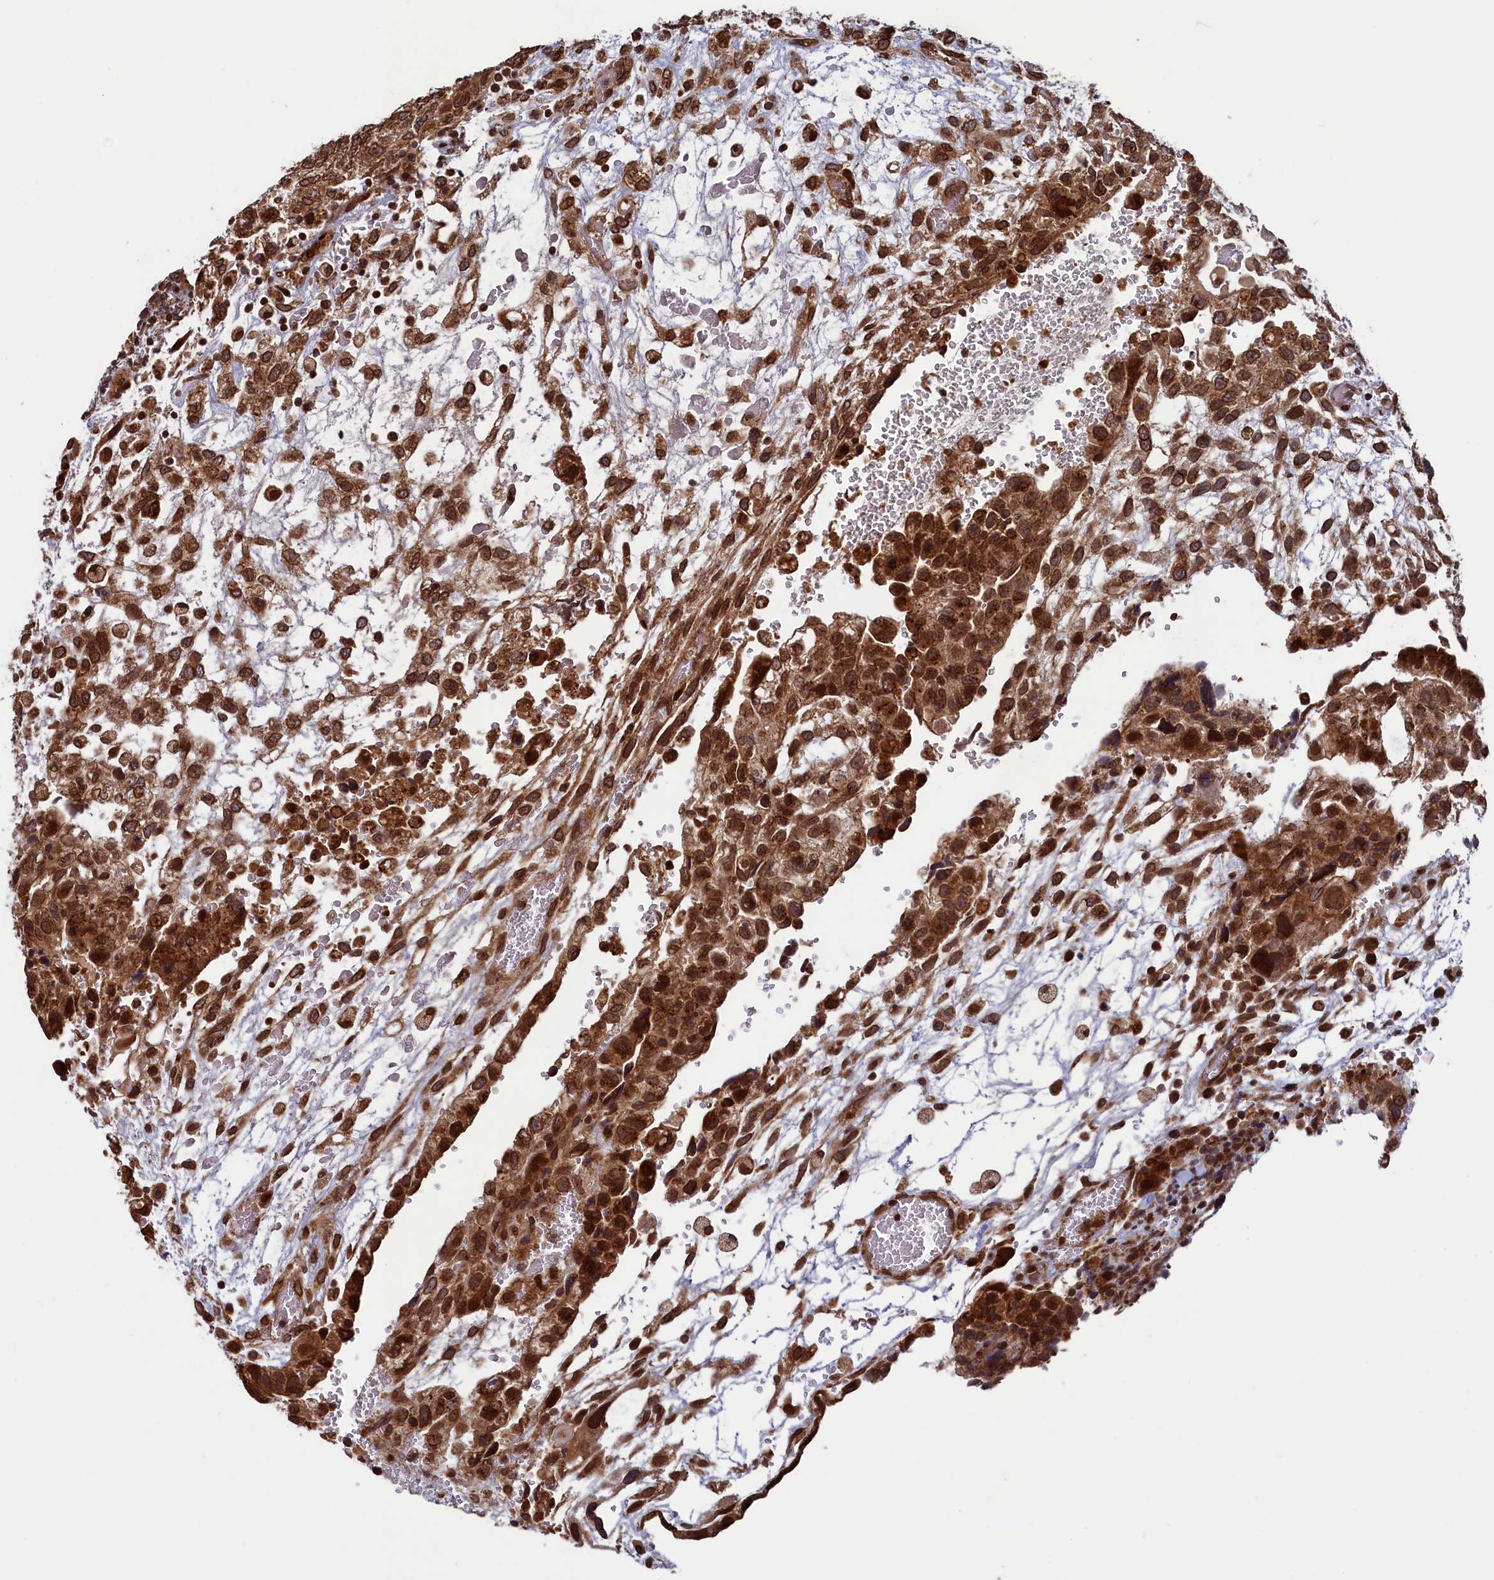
{"staining": {"intensity": "strong", "quantity": ">75%", "location": "cytoplasmic/membranous,nuclear"}, "tissue": "testis cancer", "cell_type": "Tumor cells", "image_type": "cancer", "snomed": [{"axis": "morphology", "description": "Carcinoma, Embryonal, NOS"}, {"axis": "topography", "description": "Testis"}], "caption": "Protein positivity by immunohistochemistry (IHC) shows strong cytoplasmic/membranous and nuclear staining in about >75% of tumor cells in testis cancer. Immunohistochemistry (ihc) stains the protein in brown and the nuclei are stained blue.", "gene": "NAE1", "patient": {"sex": "male", "age": 36}}